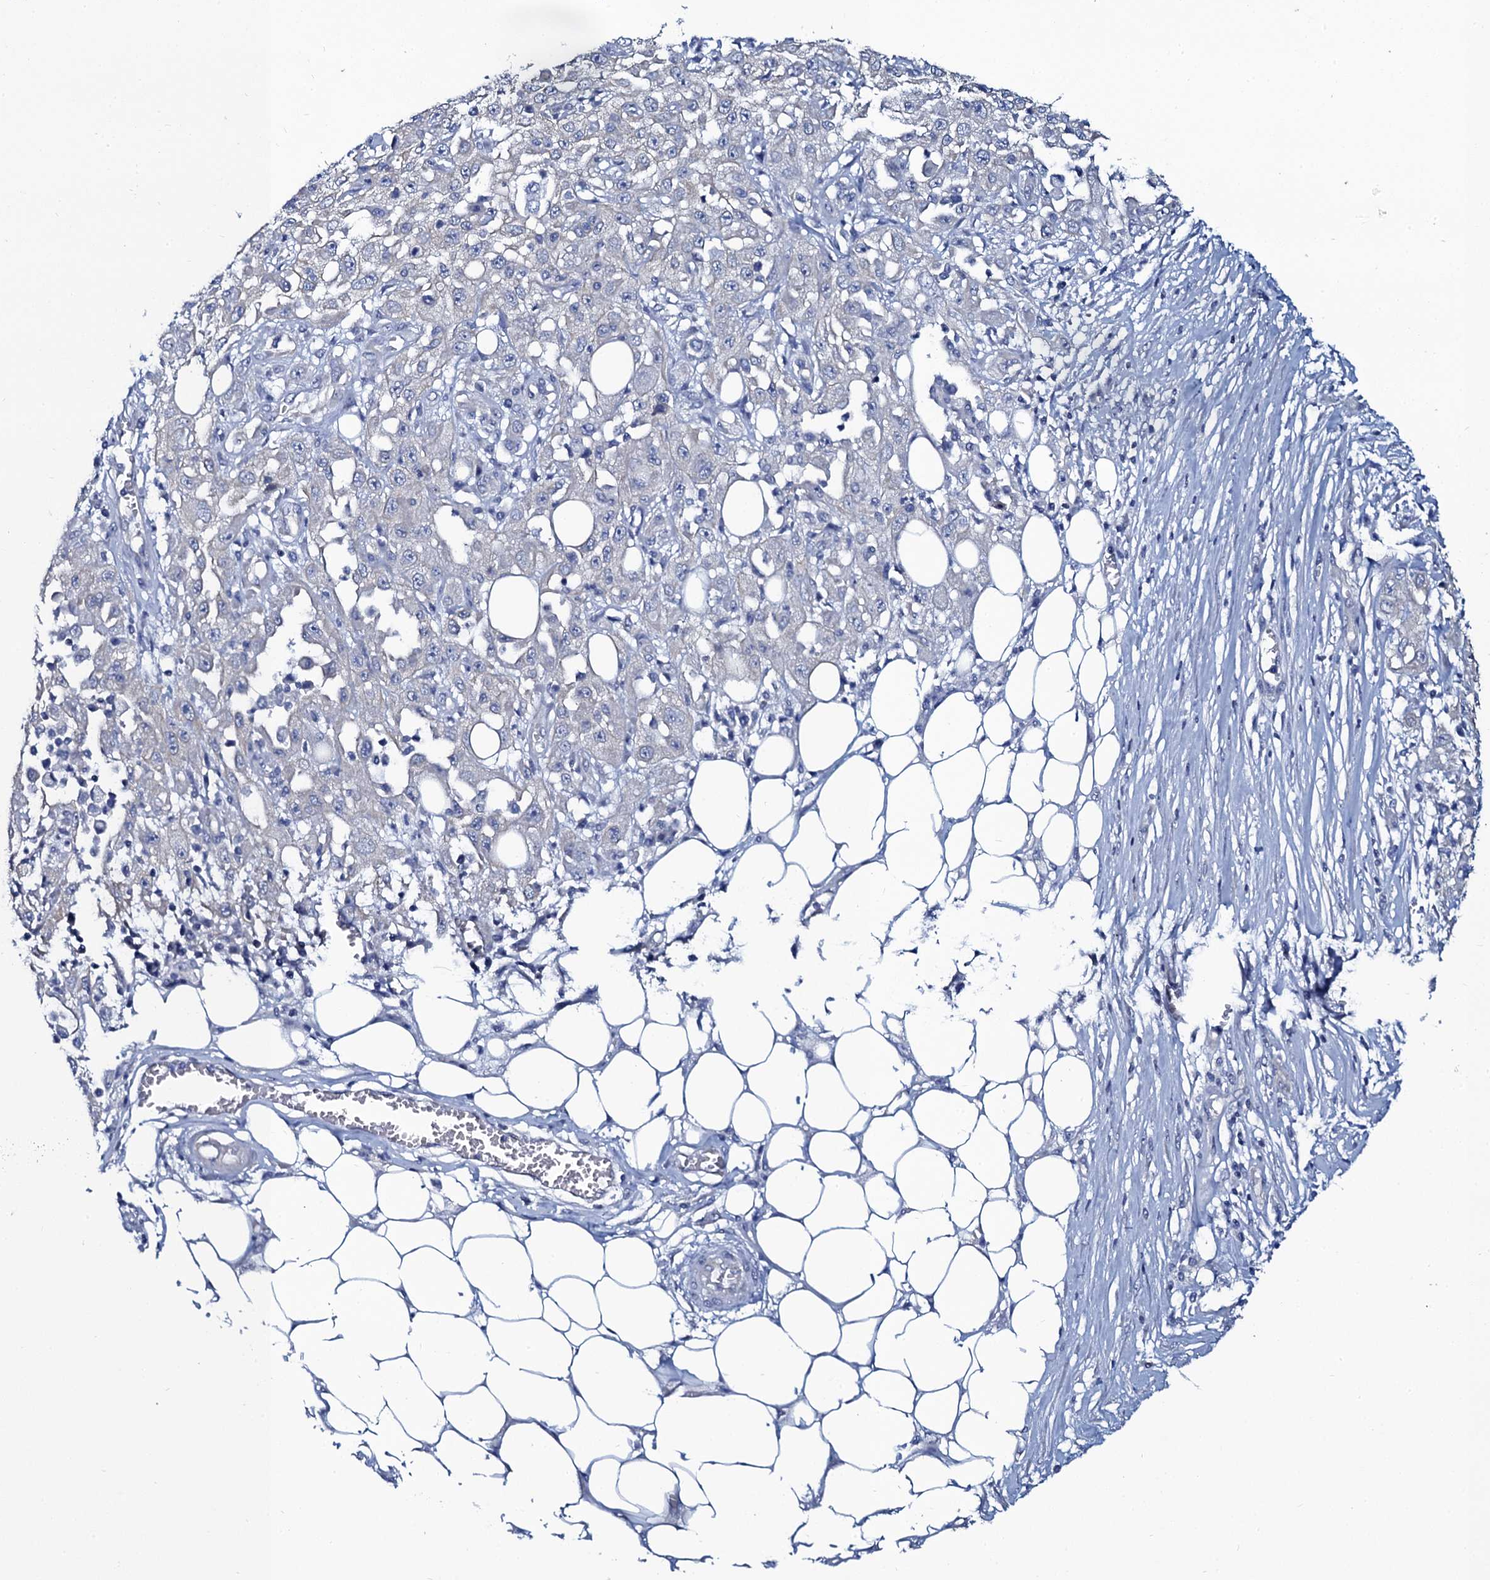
{"staining": {"intensity": "negative", "quantity": "none", "location": "none"}, "tissue": "skin cancer", "cell_type": "Tumor cells", "image_type": "cancer", "snomed": [{"axis": "morphology", "description": "Squamous cell carcinoma, NOS"}, {"axis": "morphology", "description": "Squamous cell carcinoma, metastatic, NOS"}, {"axis": "topography", "description": "Skin"}, {"axis": "topography", "description": "Lymph node"}], "caption": "Skin metastatic squamous cell carcinoma stained for a protein using IHC exhibits no staining tumor cells.", "gene": "C10orf88", "patient": {"sex": "male", "age": 75}}